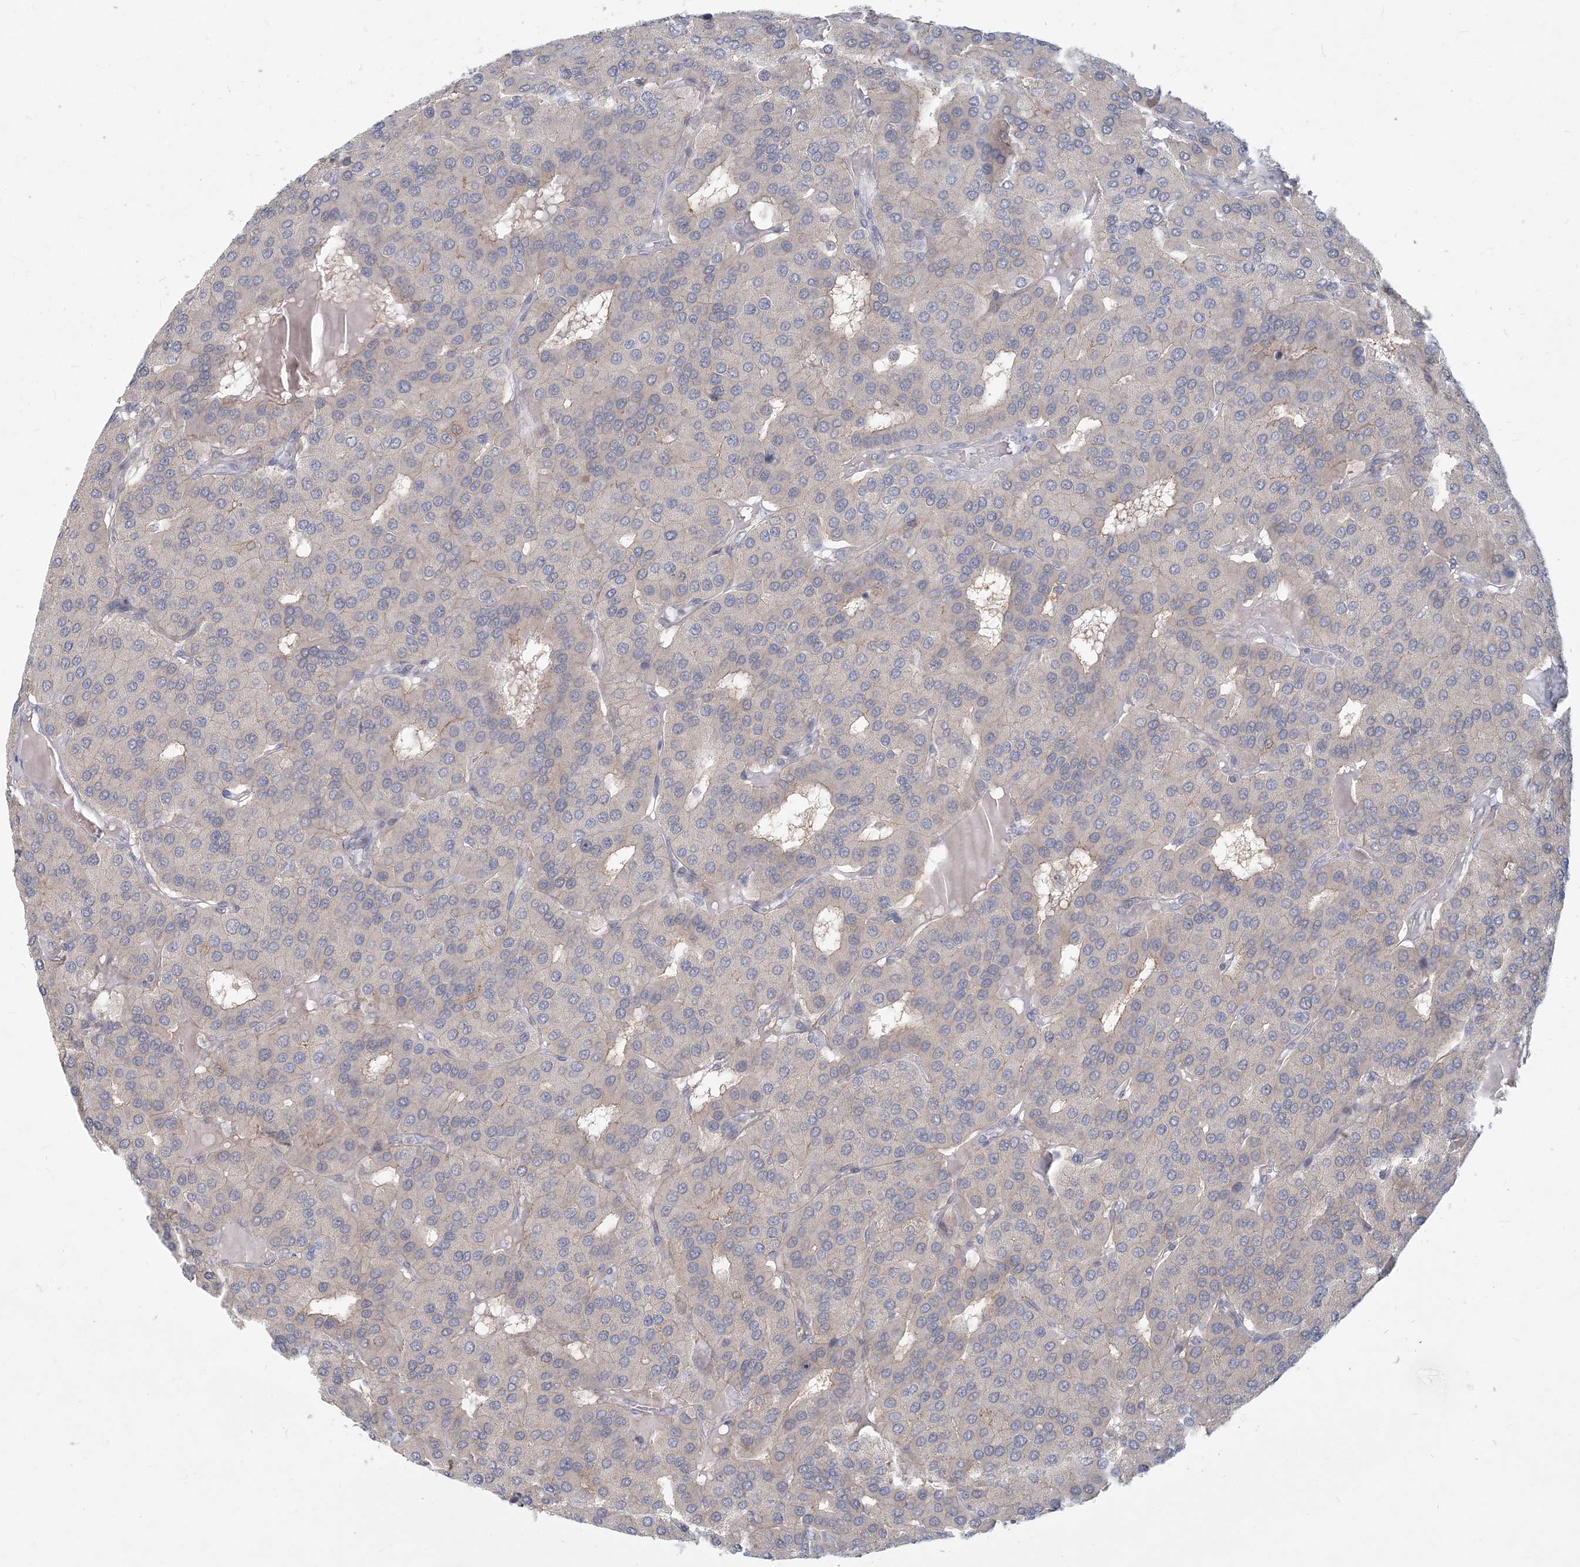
{"staining": {"intensity": "negative", "quantity": "none", "location": "none"}, "tissue": "parathyroid gland", "cell_type": "Glandular cells", "image_type": "normal", "snomed": [{"axis": "morphology", "description": "Normal tissue, NOS"}, {"axis": "morphology", "description": "Adenoma, NOS"}, {"axis": "topography", "description": "Parathyroid gland"}], "caption": "There is no significant expression in glandular cells of parathyroid gland. Brightfield microscopy of immunohistochemistry (IHC) stained with DAB (3,3'-diaminobenzidine) (brown) and hematoxylin (blue), captured at high magnification.", "gene": "GMPPA", "patient": {"sex": "female", "age": 86}}